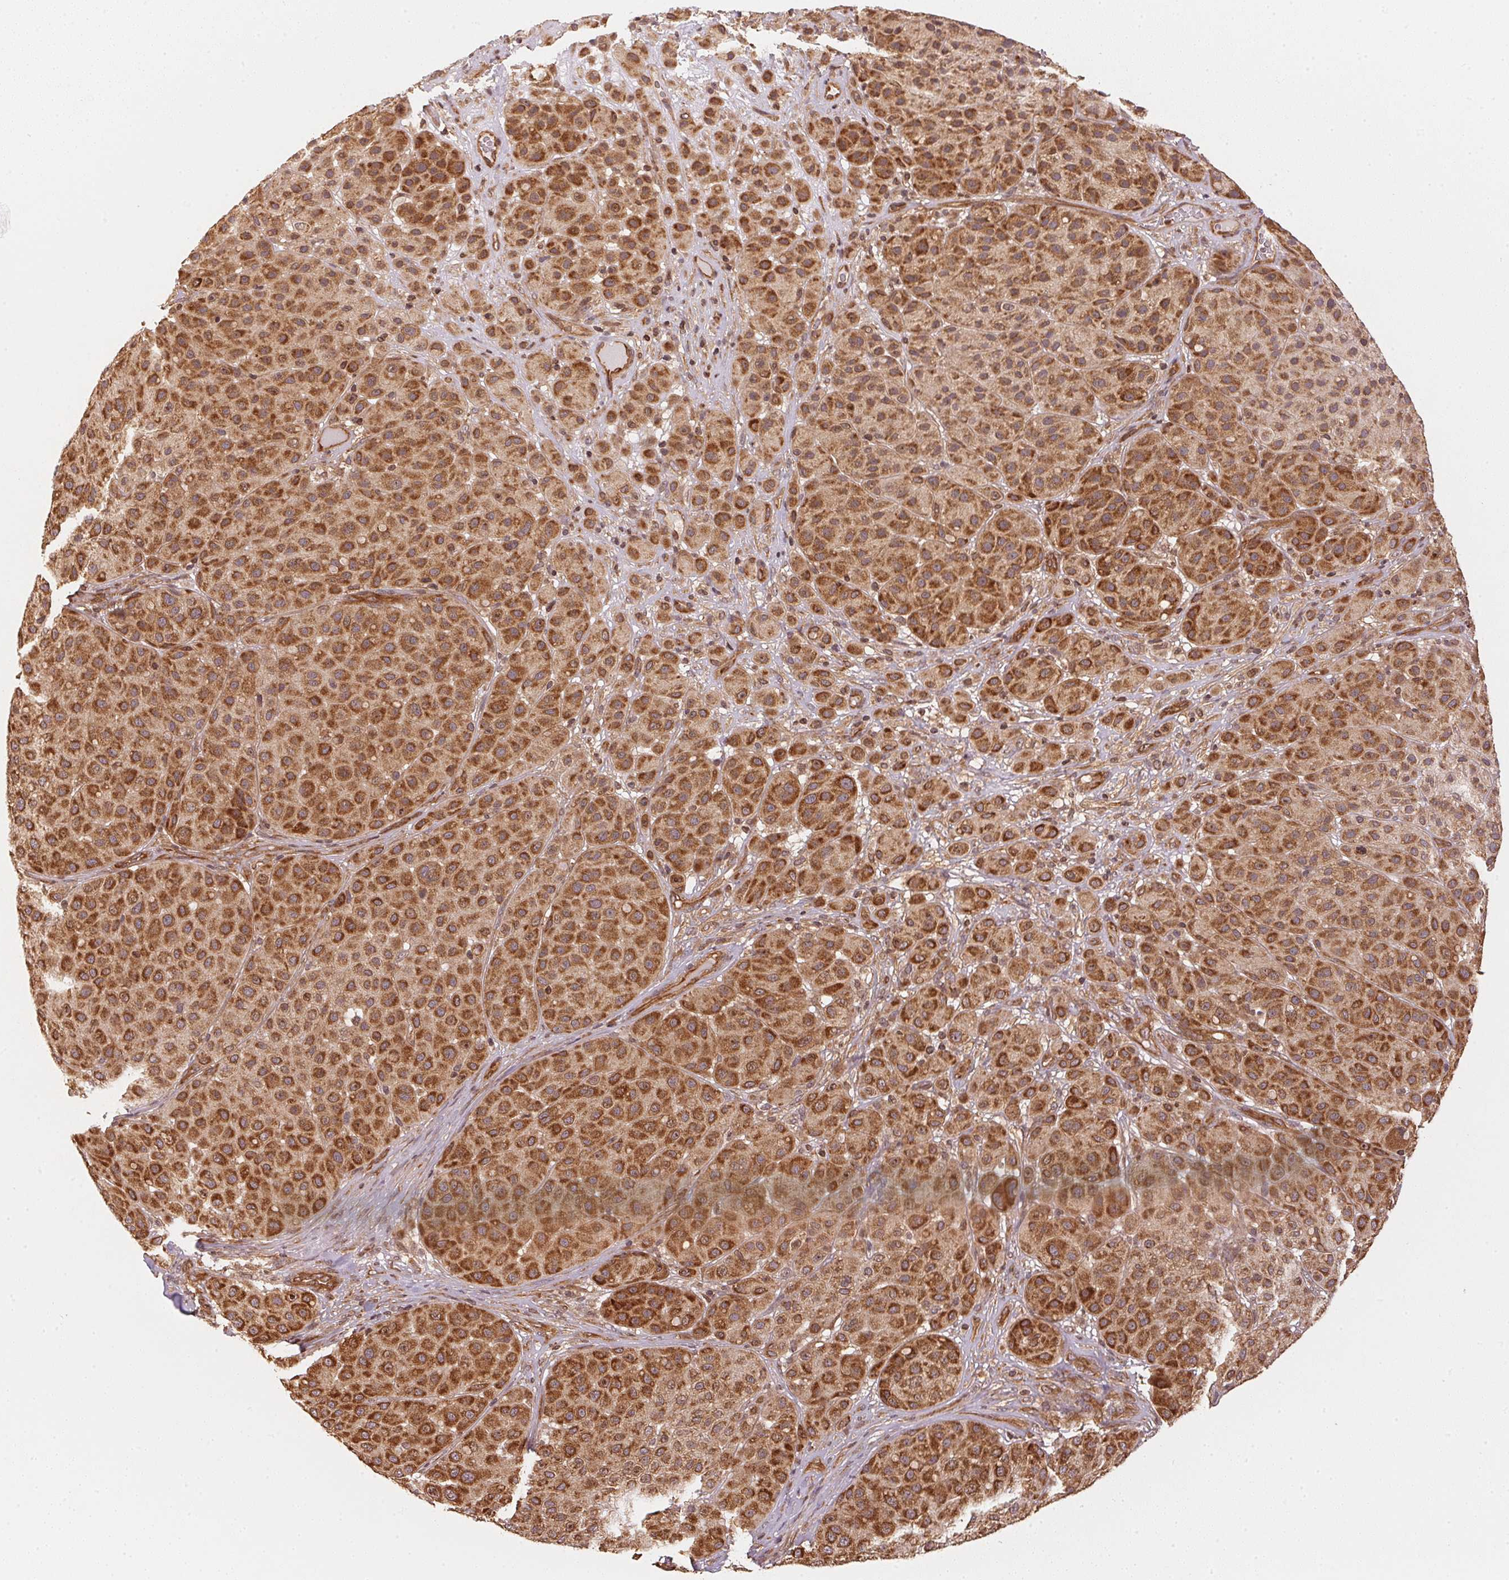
{"staining": {"intensity": "strong", "quantity": ">75%", "location": "cytoplasmic/membranous"}, "tissue": "melanoma", "cell_type": "Tumor cells", "image_type": "cancer", "snomed": [{"axis": "morphology", "description": "Malignant melanoma, Metastatic site"}, {"axis": "topography", "description": "Smooth muscle"}], "caption": "Immunohistochemistry (IHC) micrograph of malignant melanoma (metastatic site) stained for a protein (brown), which exhibits high levels of strong cytoplasmic/membranous staining in approximately >75% of tumor cells.", "gene": "STRN4", "patient": {"sex": "male", "age": 41}}